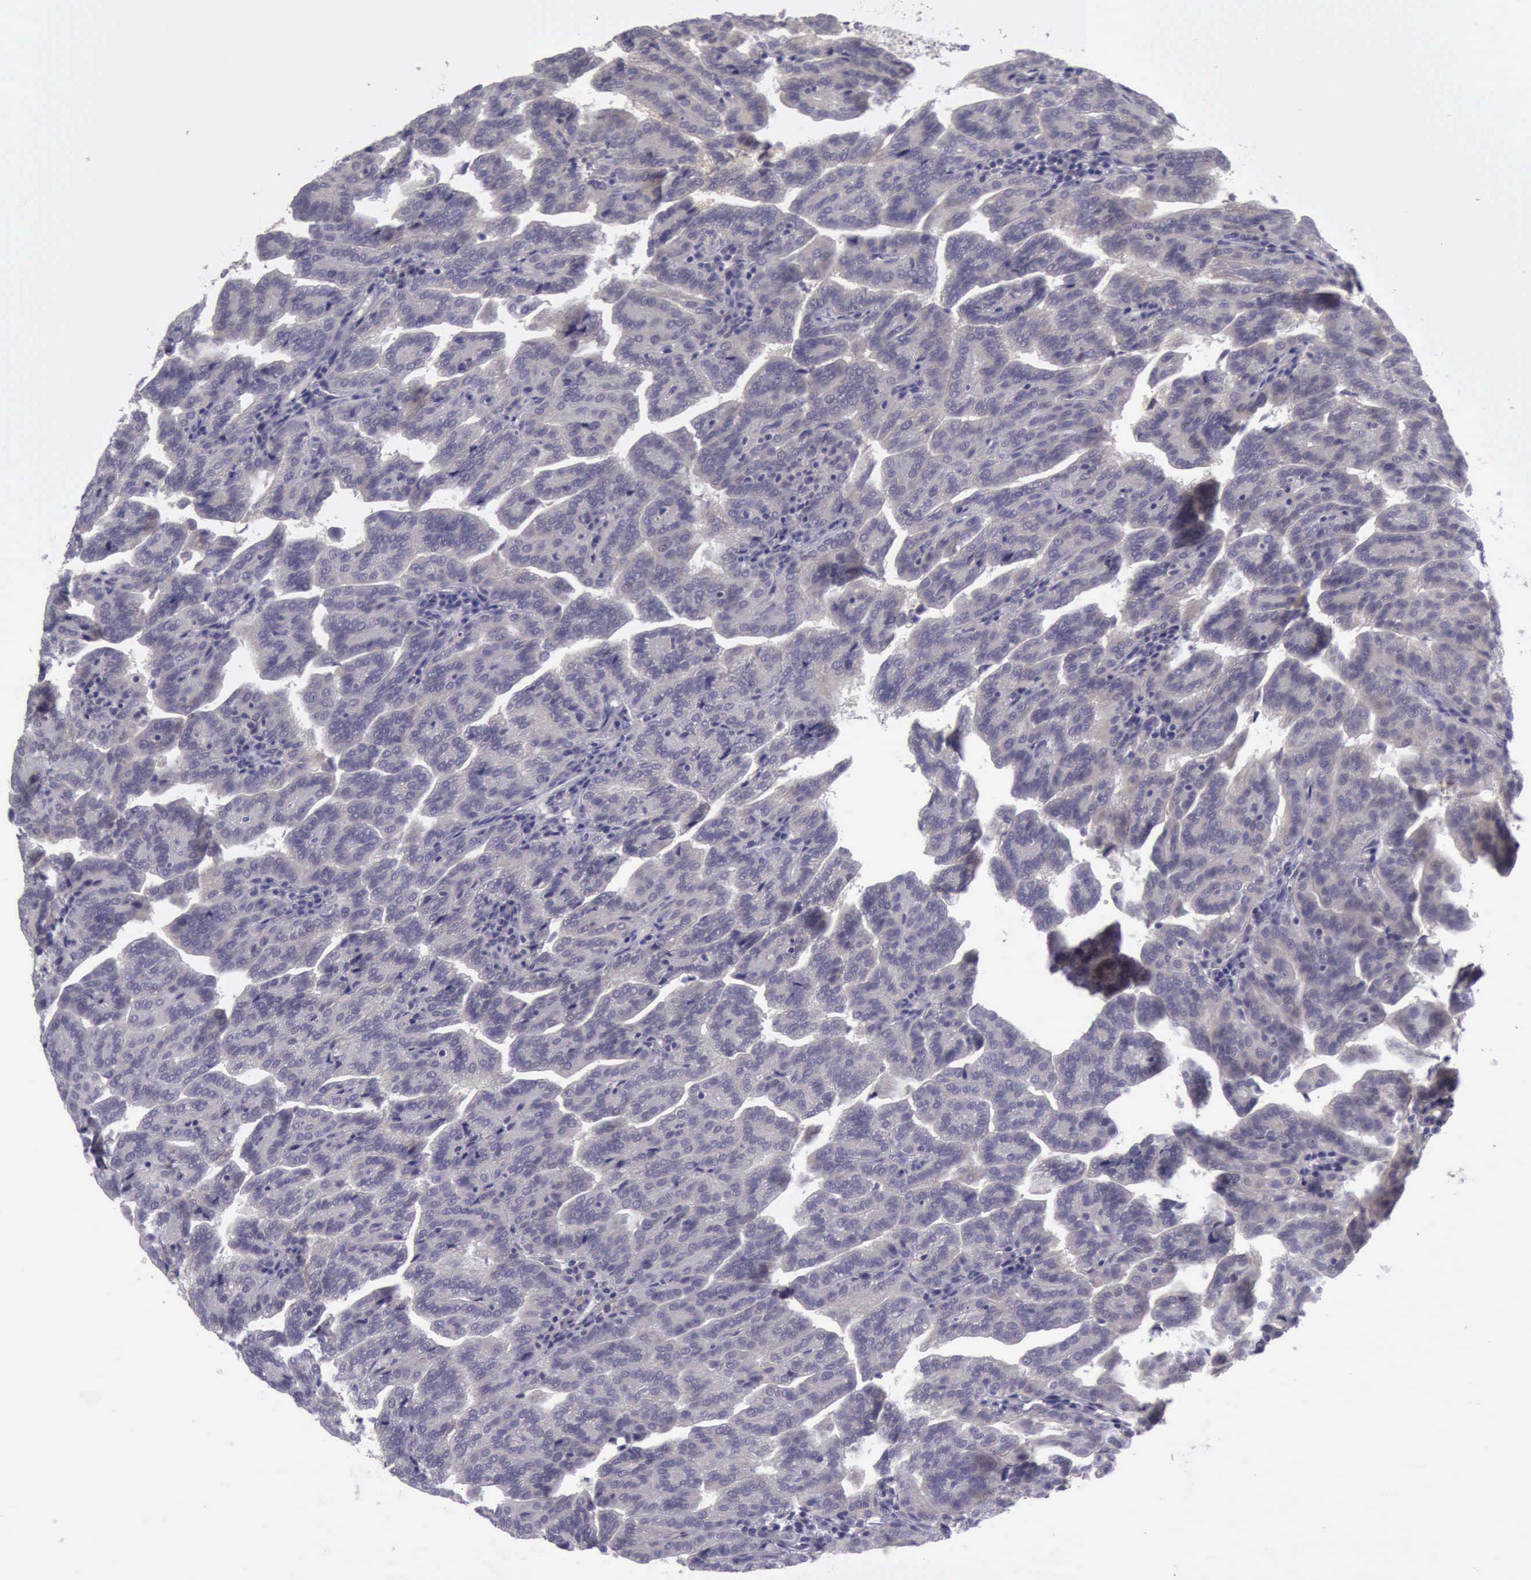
{"staining": {"intensity": "negative", "quantity": "none", "location": "none"}, "tissue": "renal cancer", "cell_type": "Tumor cells", "image_type": "cancer", "snomed": [{"axis": "morphology", "description": "Adenocarcinoma, NOS"}, {"axis": "topography", "description": "Kidney"}], "caption": "IHC image of renal cancer (adenocarcinoma) stained for a protein (brown), which reveals no positivity in tumor cells.", "gene": "ARNT2", "patient": {"sex": "male", "age": 61}}